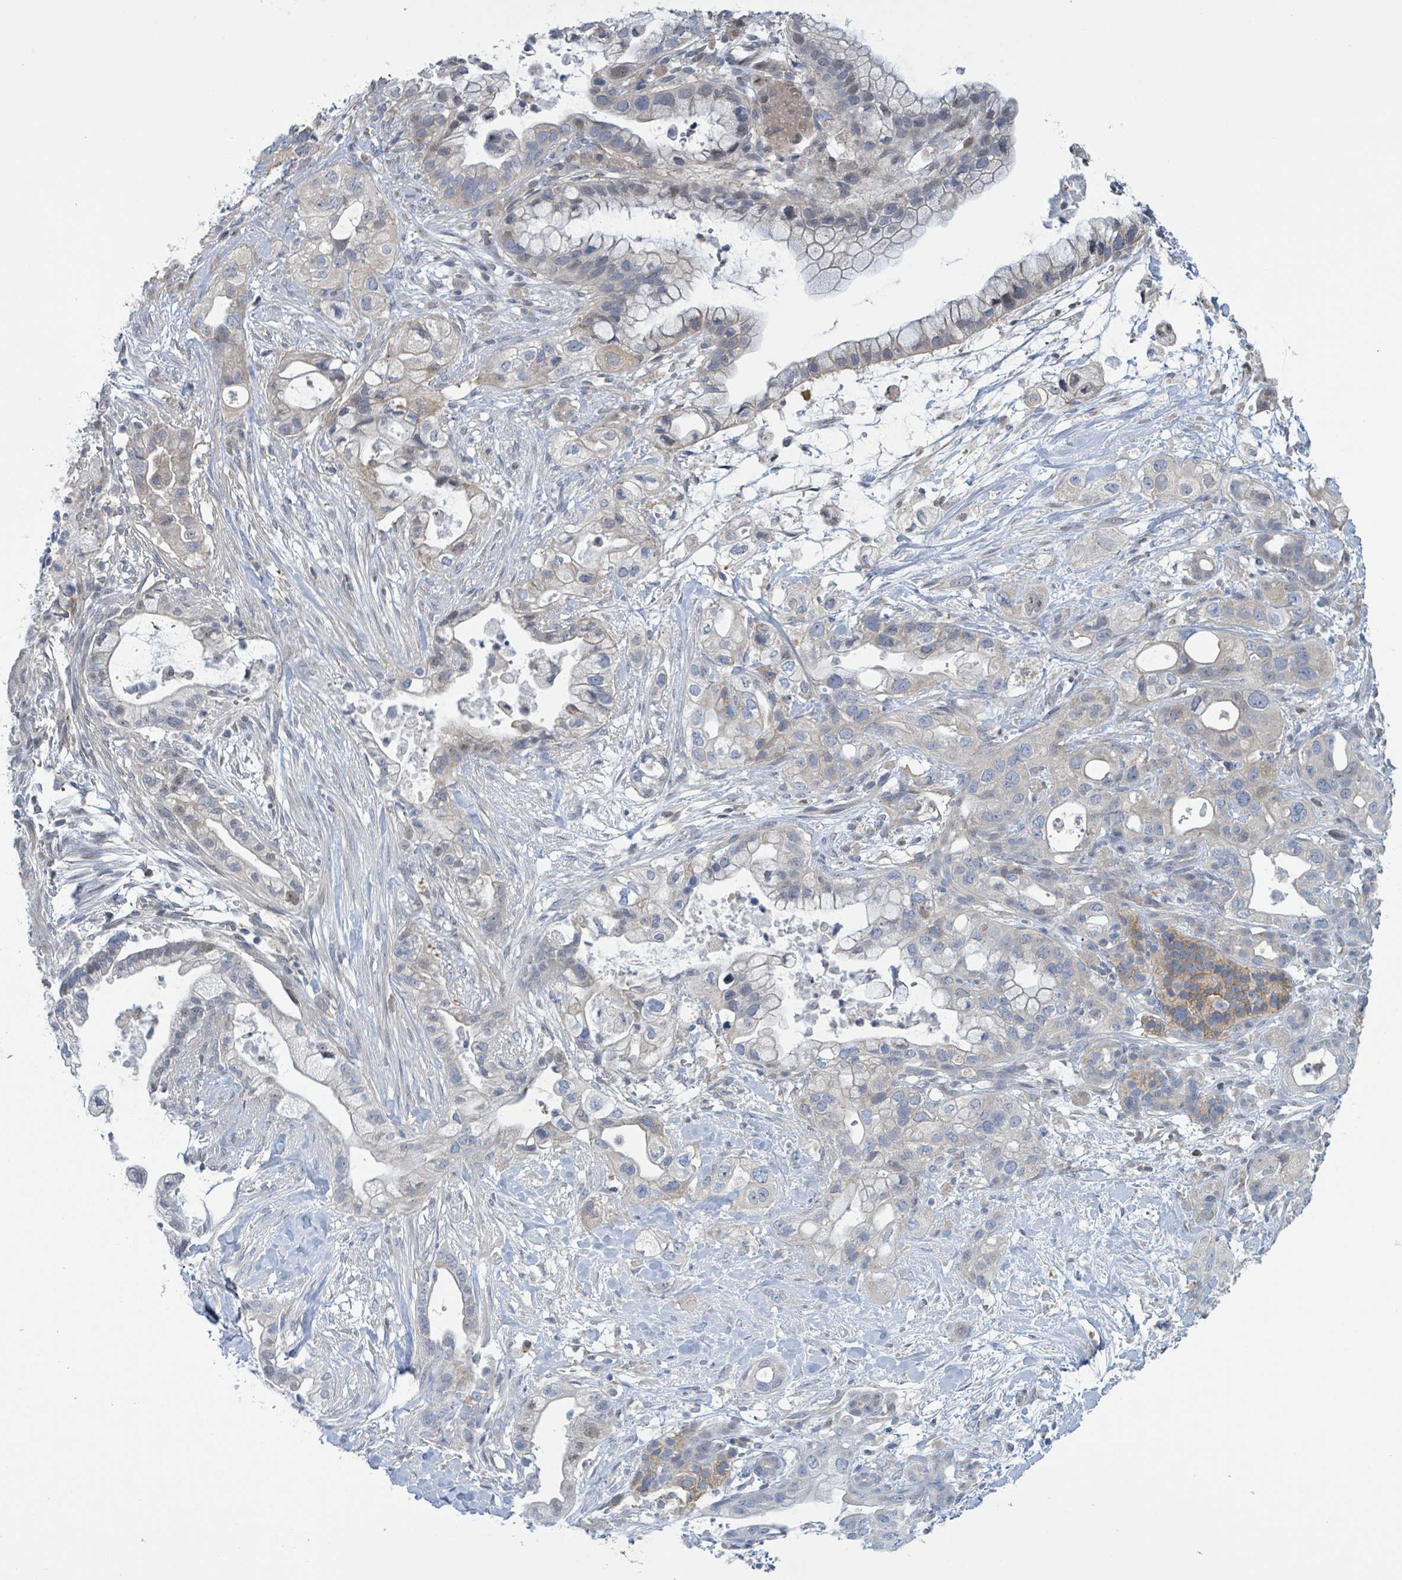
{"staining": {"intensity": "negative", "quantity": "none", "location": "none"}, "tissue": "pancreatic cancer", "cell_type": "Tumor cells", "image_type": "cancer", "snomed": [{"axis": "morphology", "description": "Adenocarcinoma, NOS"}, {"axis": "topography", "description": "Pancreas"}], "caption": "Photomicrograph shows no significant protein expression in tumor cells of adenocarcinoma (pancreatic).", "gene": "DGKZ", "patient": {"sex": "male", "age": 44}}